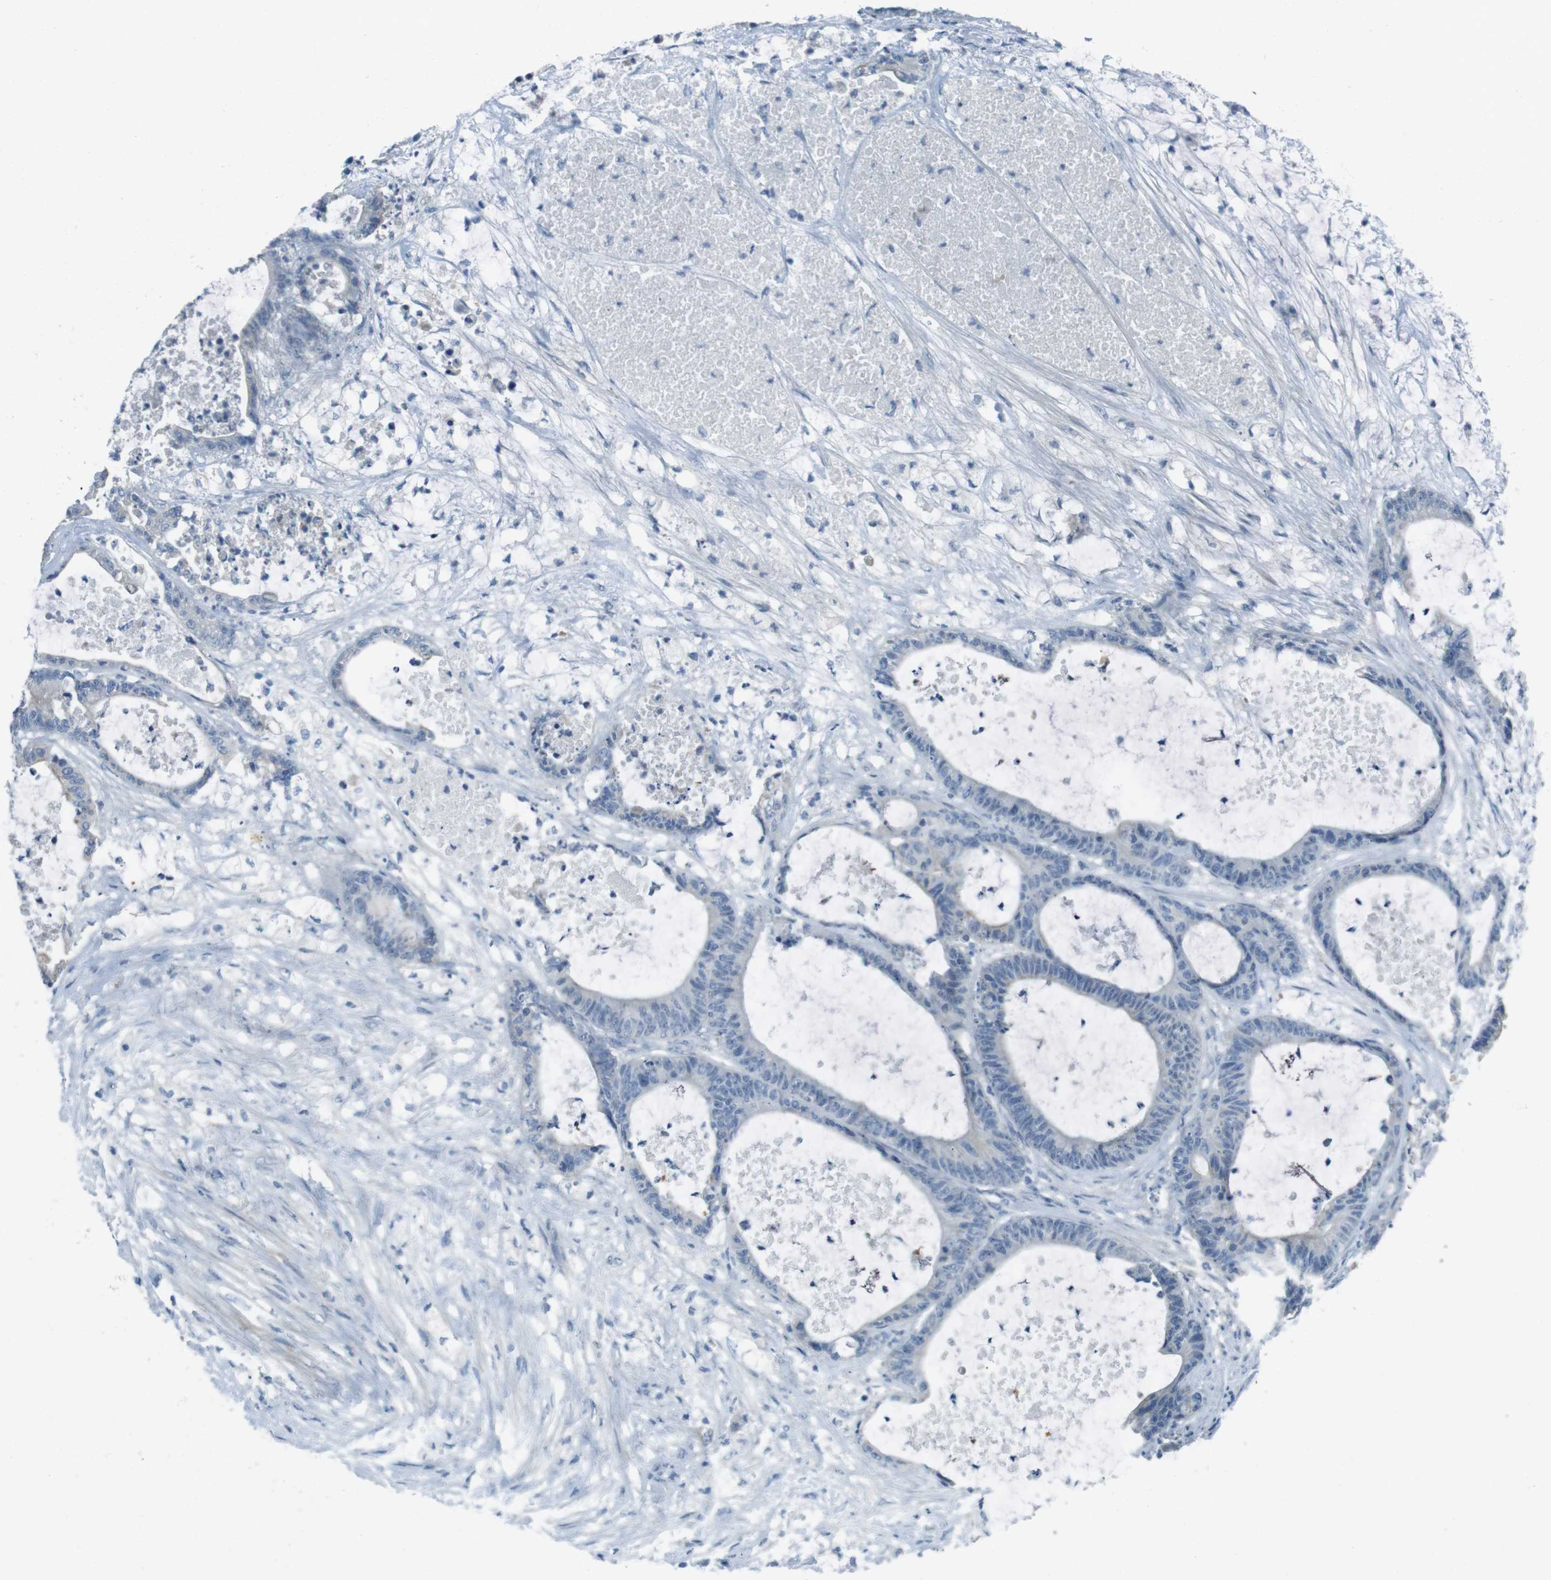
{"staining": {"intensity": "negative", "quantity": "none", "location": "none"}, "tissue": "colorectal cancer", "cell_type": "Tumor cells", "image_type": "cancer", "snomed": [{"axis": "morphology", "description": "Adenocarcinoma, NOS"}, {"axis": "topography", "description": "Colon"}], "caption": "Micrograph shows no significant protein staining in tumor cells of adenocarcinoma (colorectal). (Stains: DAB IHC with hematoxylin counter stain, Microscopy: brightfield microscopy at high magnification).", "gene": "ENTPD7", "patient": {"sex": "female", "age": 84}}